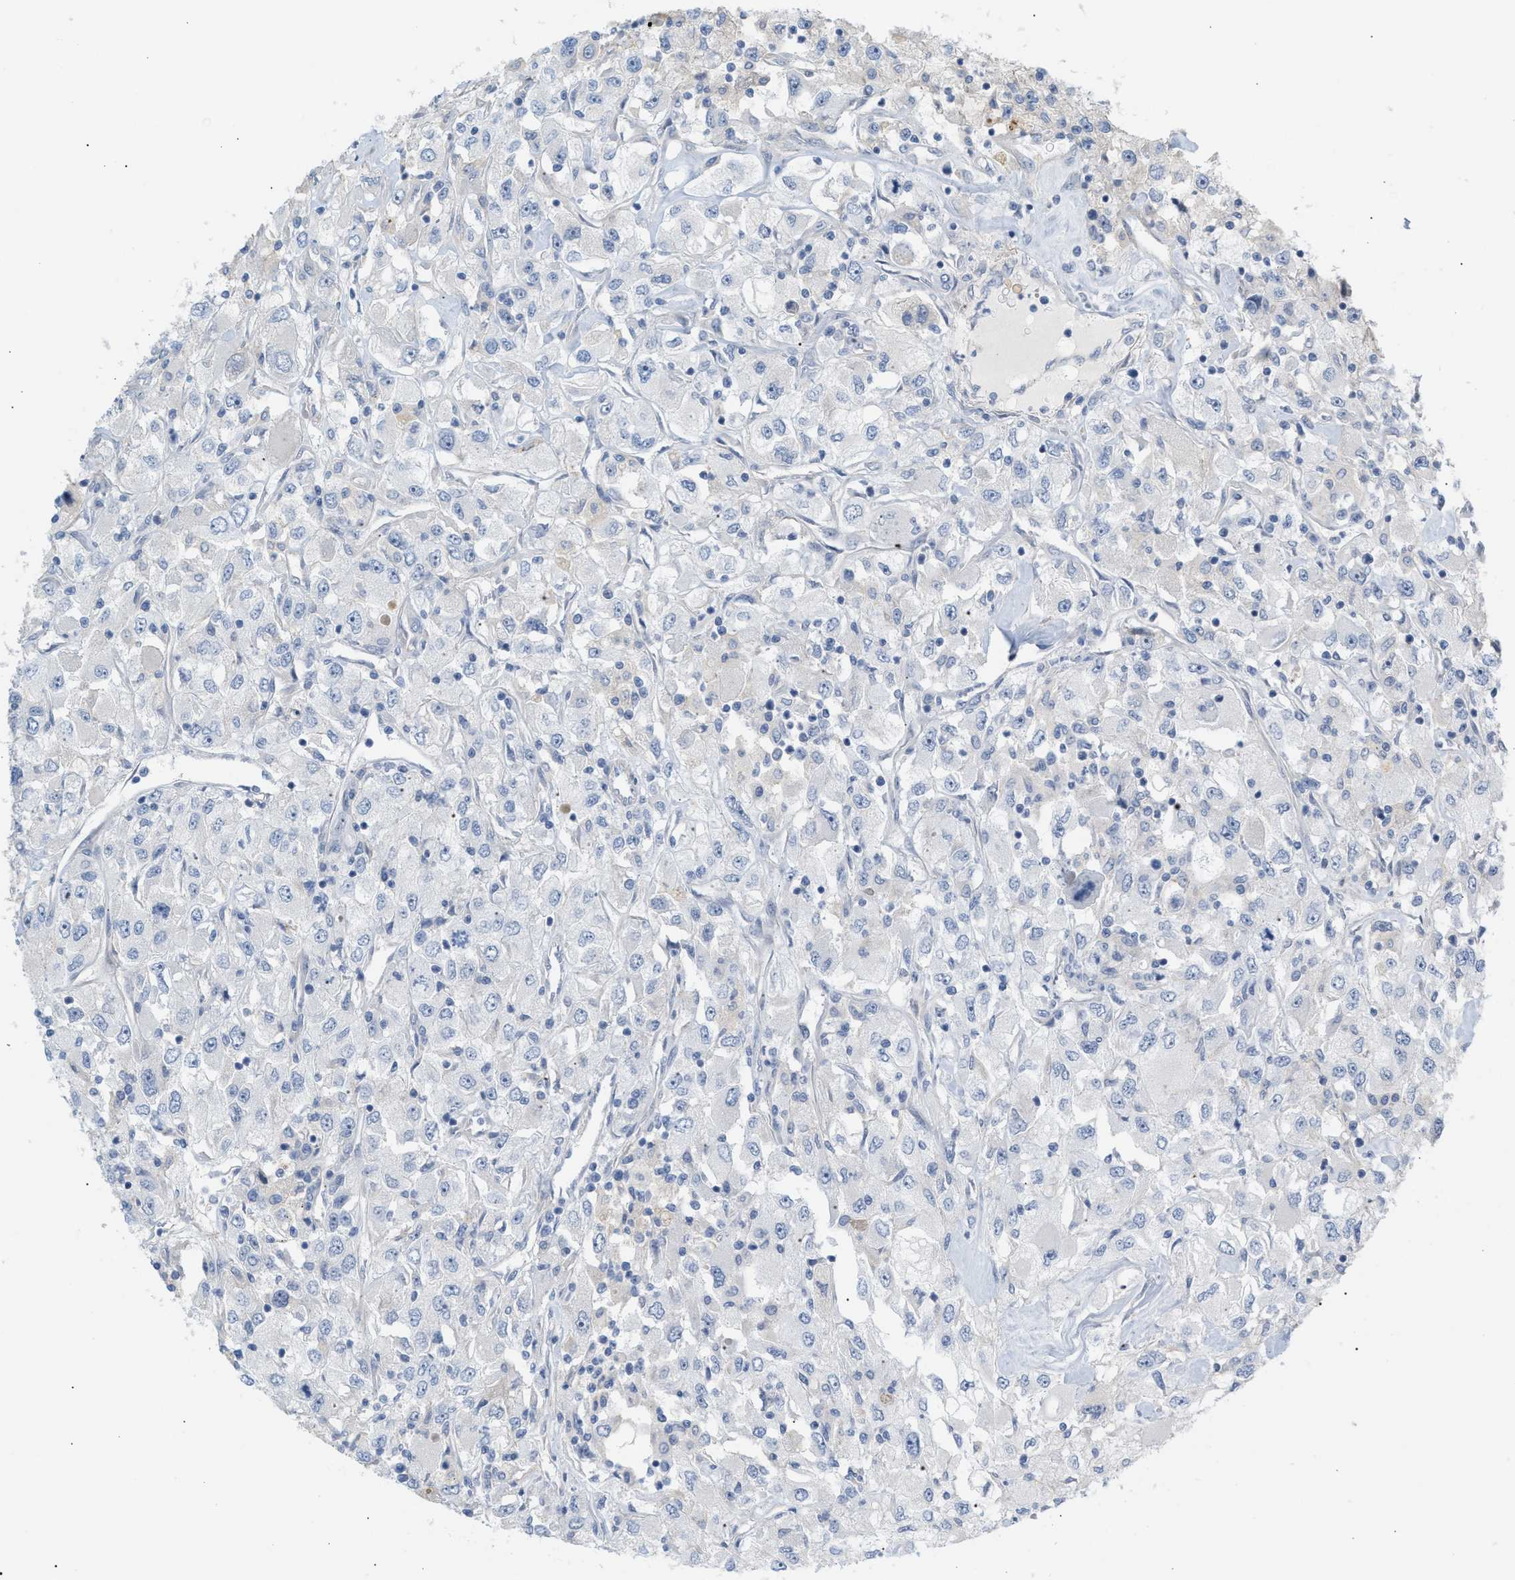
{"staining": {"intensity": "negative", "quantity": "none", "location": "none"}, "tissue": "renal cancer", "cell_type": "Tumor cells", "image_type": "cancer", "snomed": [{"axis": "morphology", "description": "Adenocarcinoma, NOS"}, {"axis": "topography", "description": "Kidney"}], "caption": "This micrograph is of renal adenocarcinoma stained with immunohistochemistry (IHC) to label a protein in brown with the nuclei are counter-stained blue. There is no staining in tumor cells.", "gene": "LRCH1", "patient": {"sex": "female", "age": 52}}